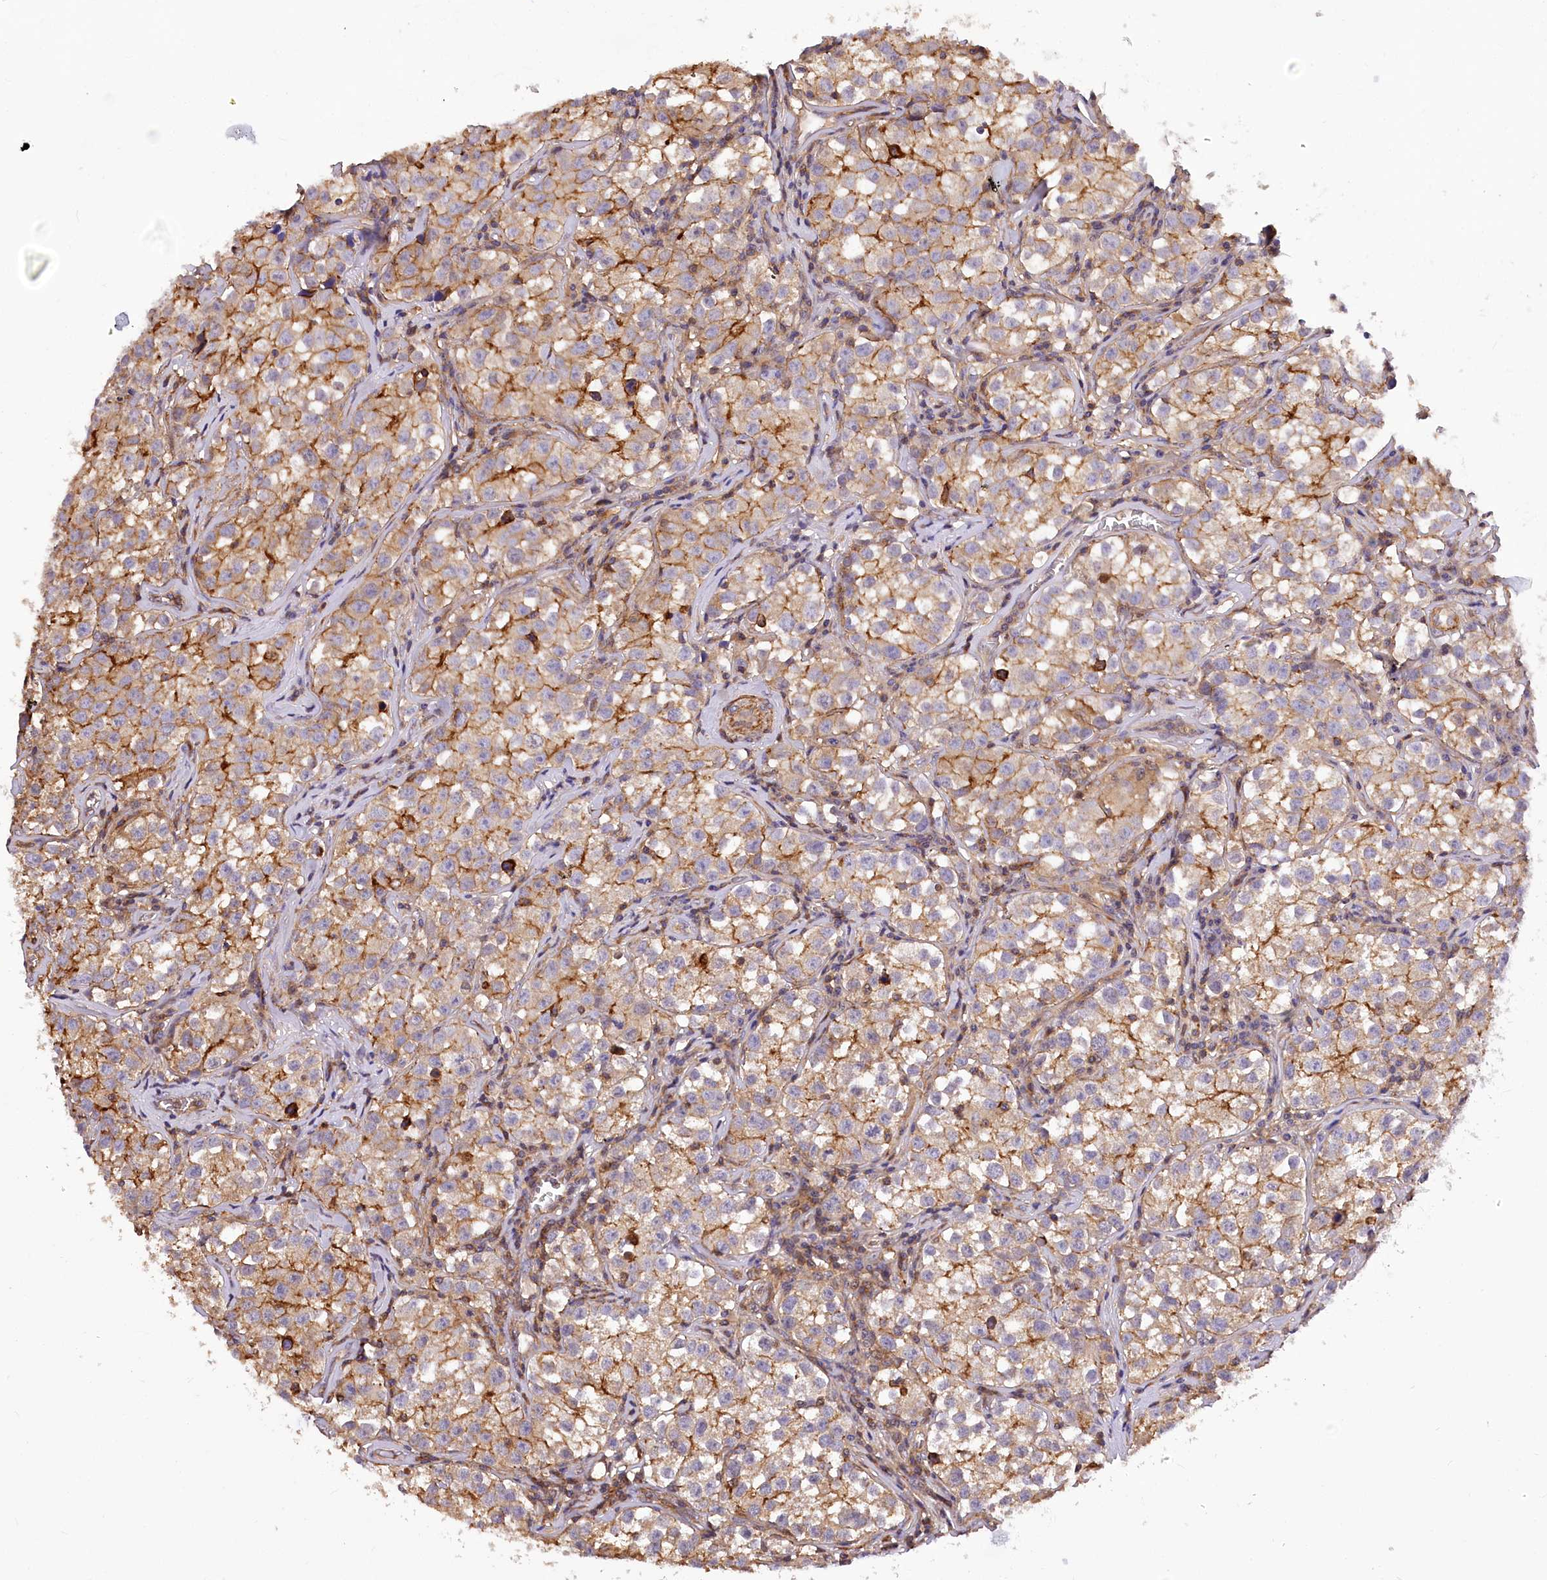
{"staining": {"intensity": "moderate", "quantity": "25%-75%", "location": "cytoplasmic/membranous"}, "tissue": "testis cancer", "cell_type": "Tumor cells", "image_type": "cancer", "snomed": [{"axis": "morphology", "description": "Seminoma, NOS"}, {"axis": "morphology", "description": "Carcinoma, Embryonal, NOS"}, {"axis": "topography", "description": "Testis"}], "caption": "IHC (DAB) staining of human testis cancer shows moderate cytoplasmic/membranous protein expression in about 25%-75% of tumor cells.", "gene": "DPP3", "patient": {"sex": "male", "age": 43}}